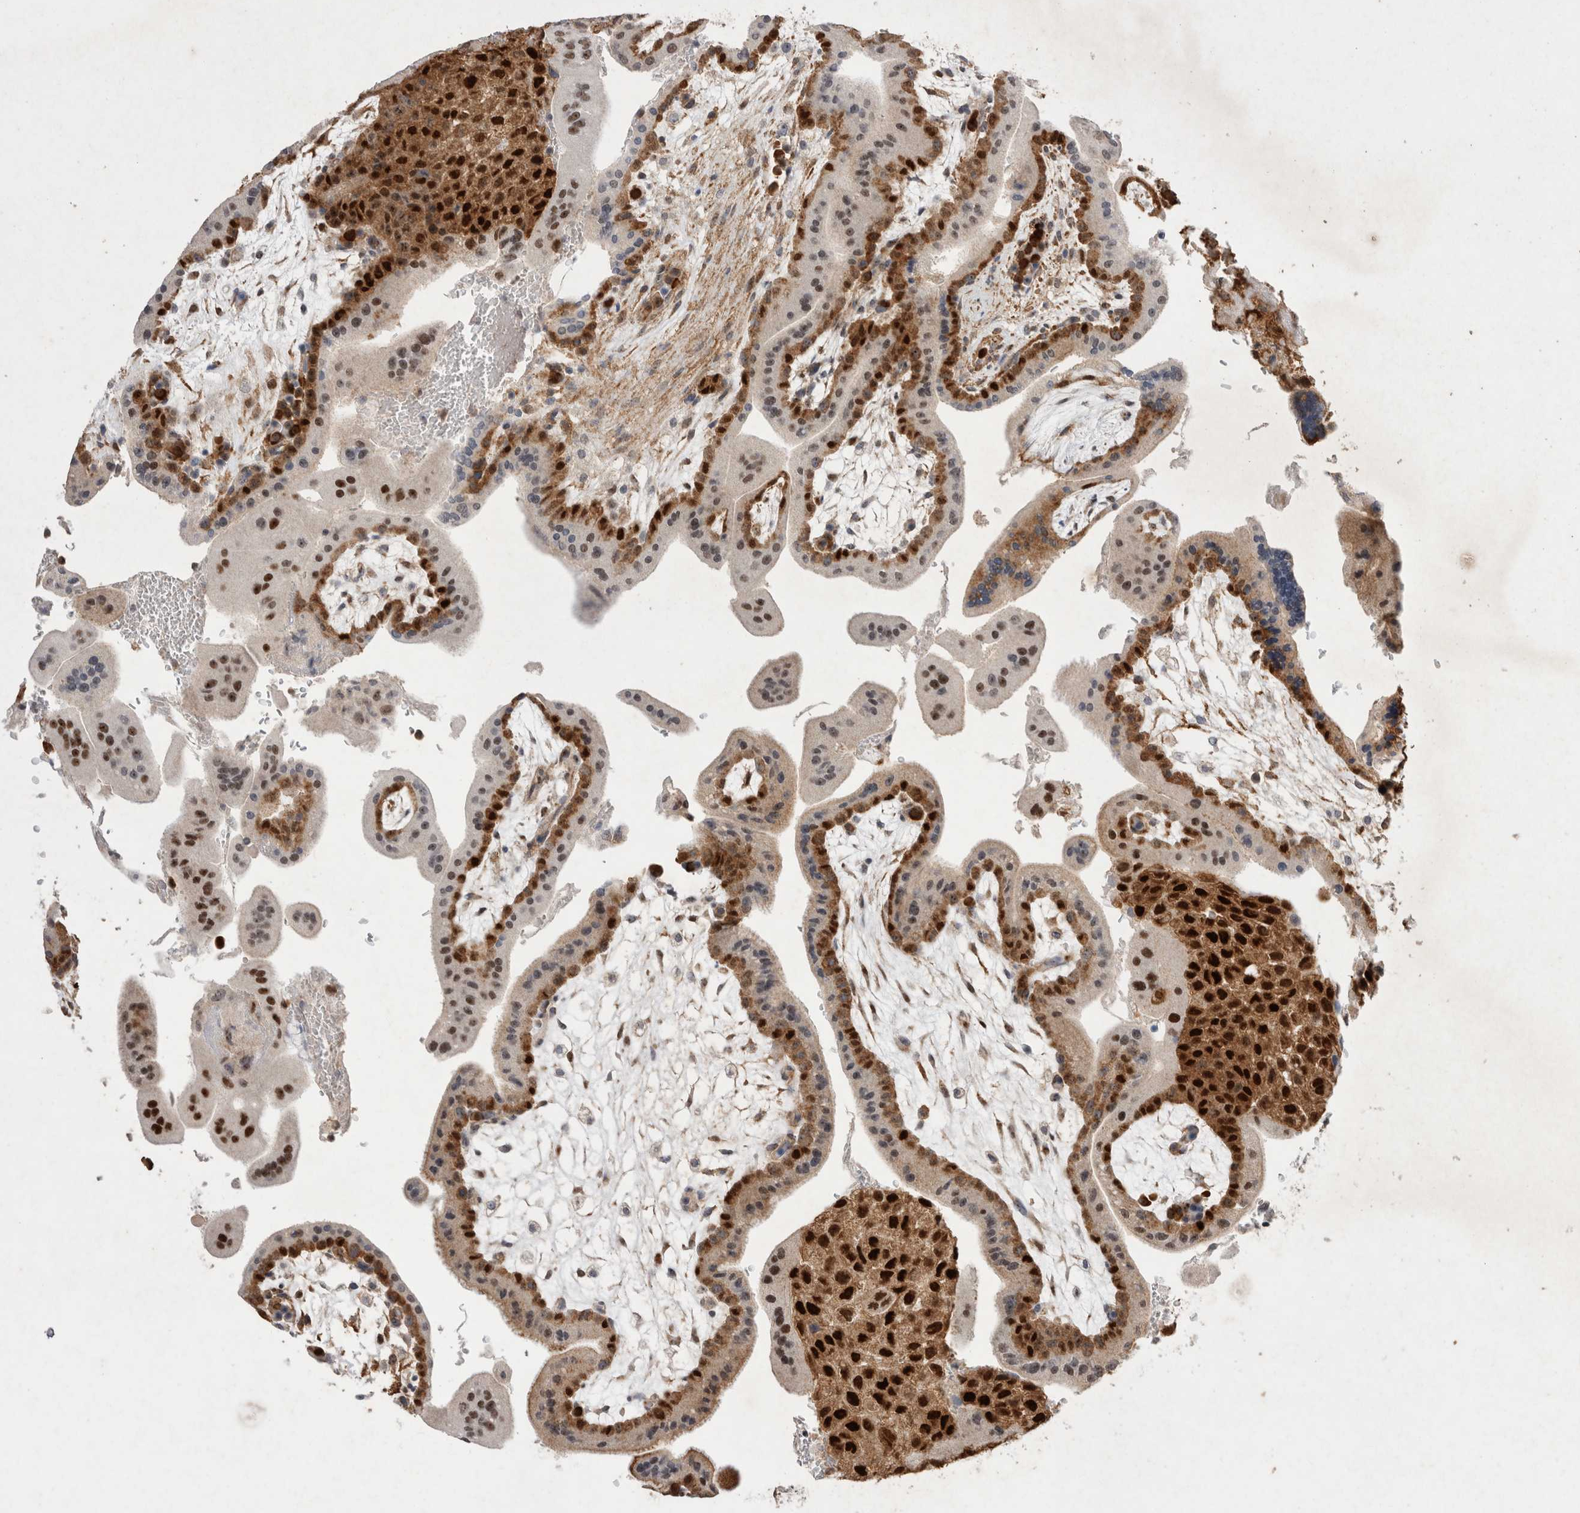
{"staining": {"intensity": "strong", "quantity": ">75%", "location": "cytoplasmic/membranous,nuclear"}, "tissue": "placenta", "cell_type": "Decidual cells", "image_type": "normal", "snomed": [{"axis": "morphology", "description": "Normal tissue, NOS"}, {"axis": "topography", "description": "Placenta"}], "caption": "Immunohistochemistry (IHC) (DAB (3,3'-diaminobenzidine)) staining of normal placenta displays strong cytoplasmic/membranous,nuclear protein positivity in approximately >75% of decidual cells.", "gene": "STK11", "patient": {"sex": "female", "age": 35}}